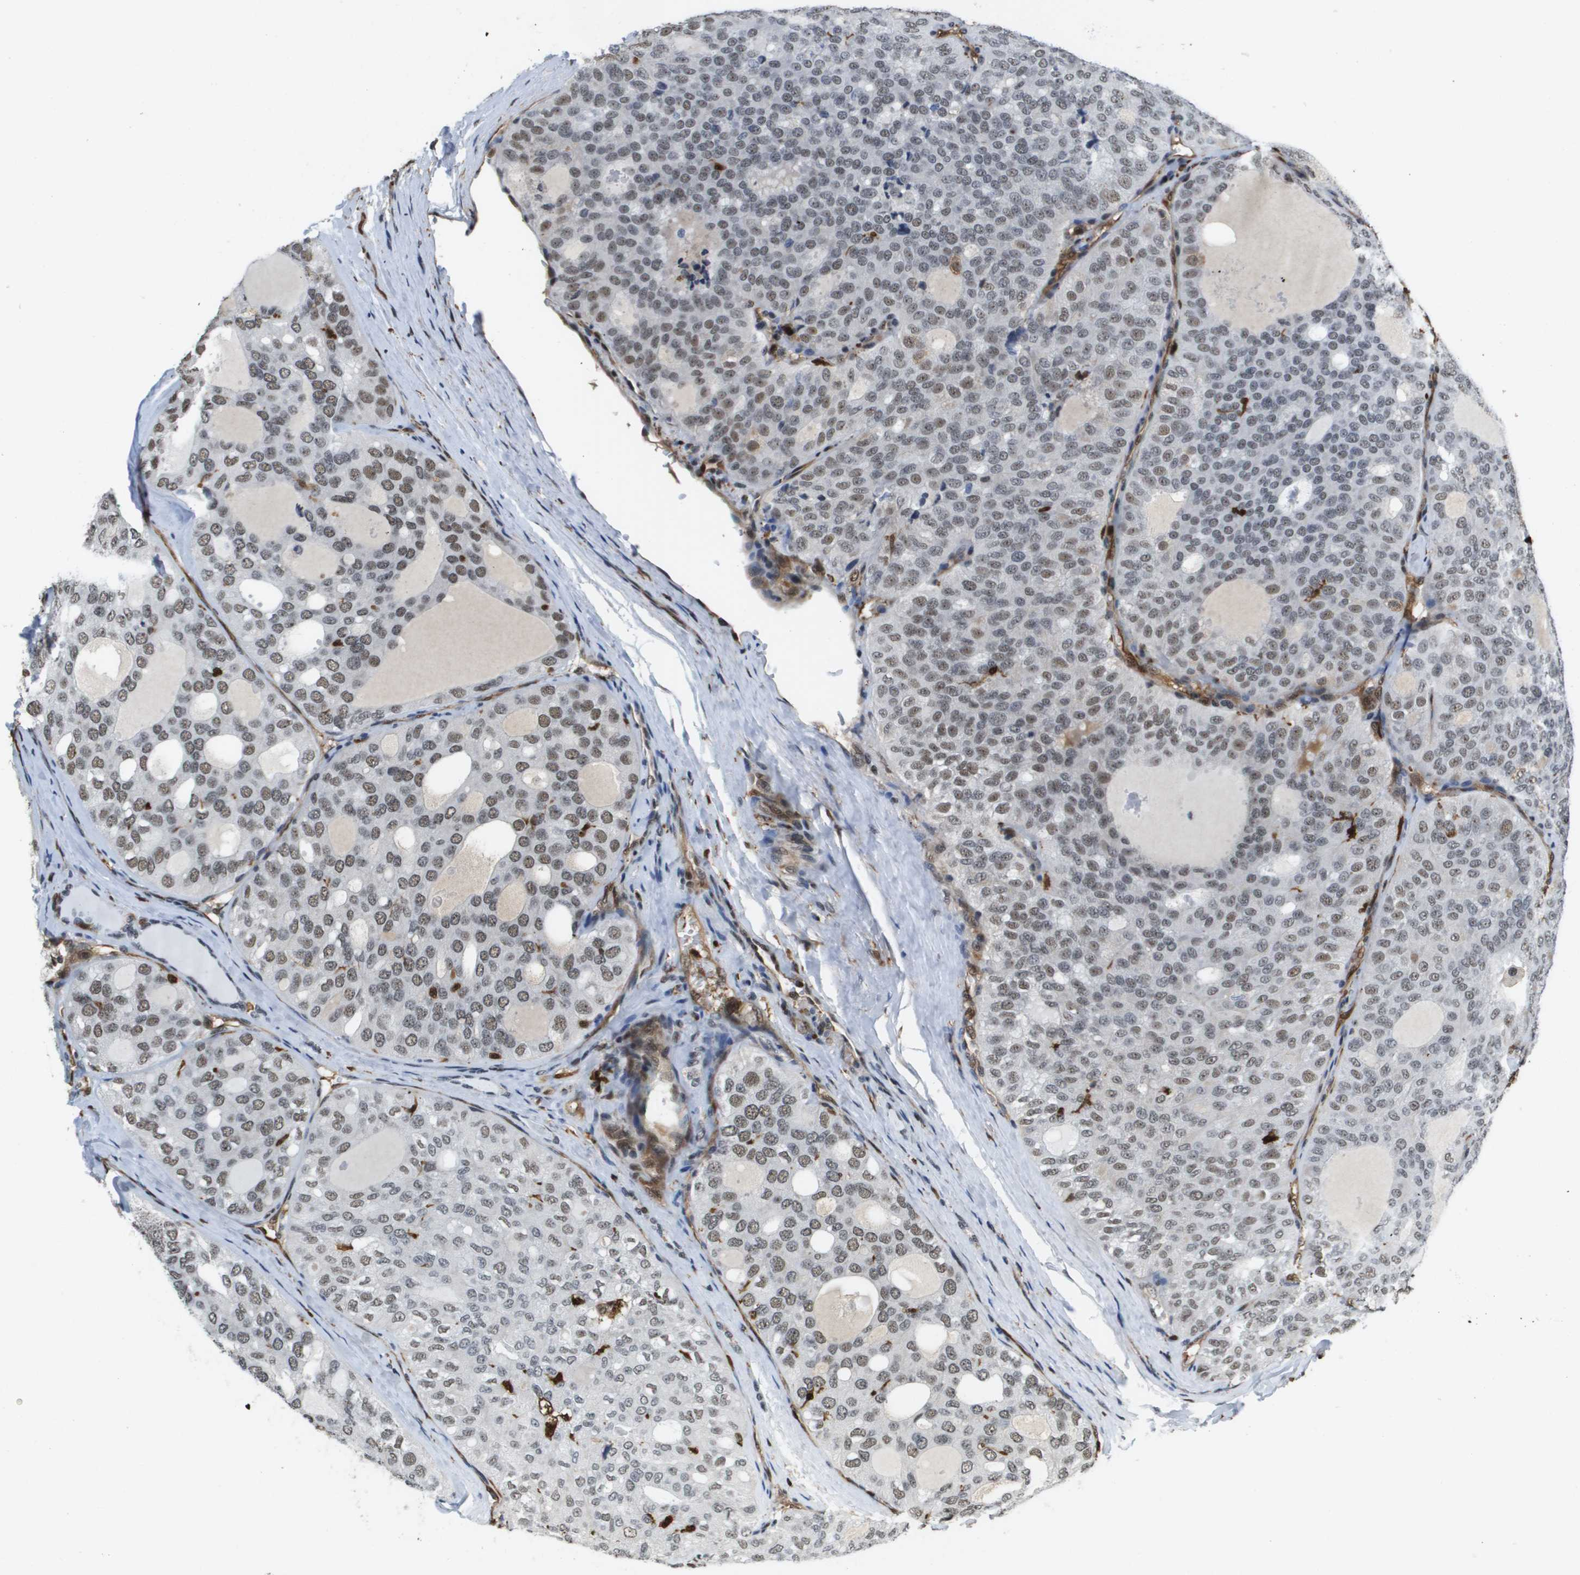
{"staining": {"intensity": "weak", "quantity": ">75%", "location": "nuclear"}, "tissue": "thyroid cancer", "cell_type": "Tumor cells", "image_type": "cancer", "snomed": [{"axis": "morphology", "description": "Follicular adenoma carcinoma, NOS"}, {"axis": "topography", "description": "Thyroid gland"}], "caption": "This histopathology image shows IHC staining of human follicular adenoma carcinoma (thyroid), with low weak nuclear positivity in about >75% of tumor cells.", "gene": "EP400", "patient": {"sex": "male", "age": 75}}